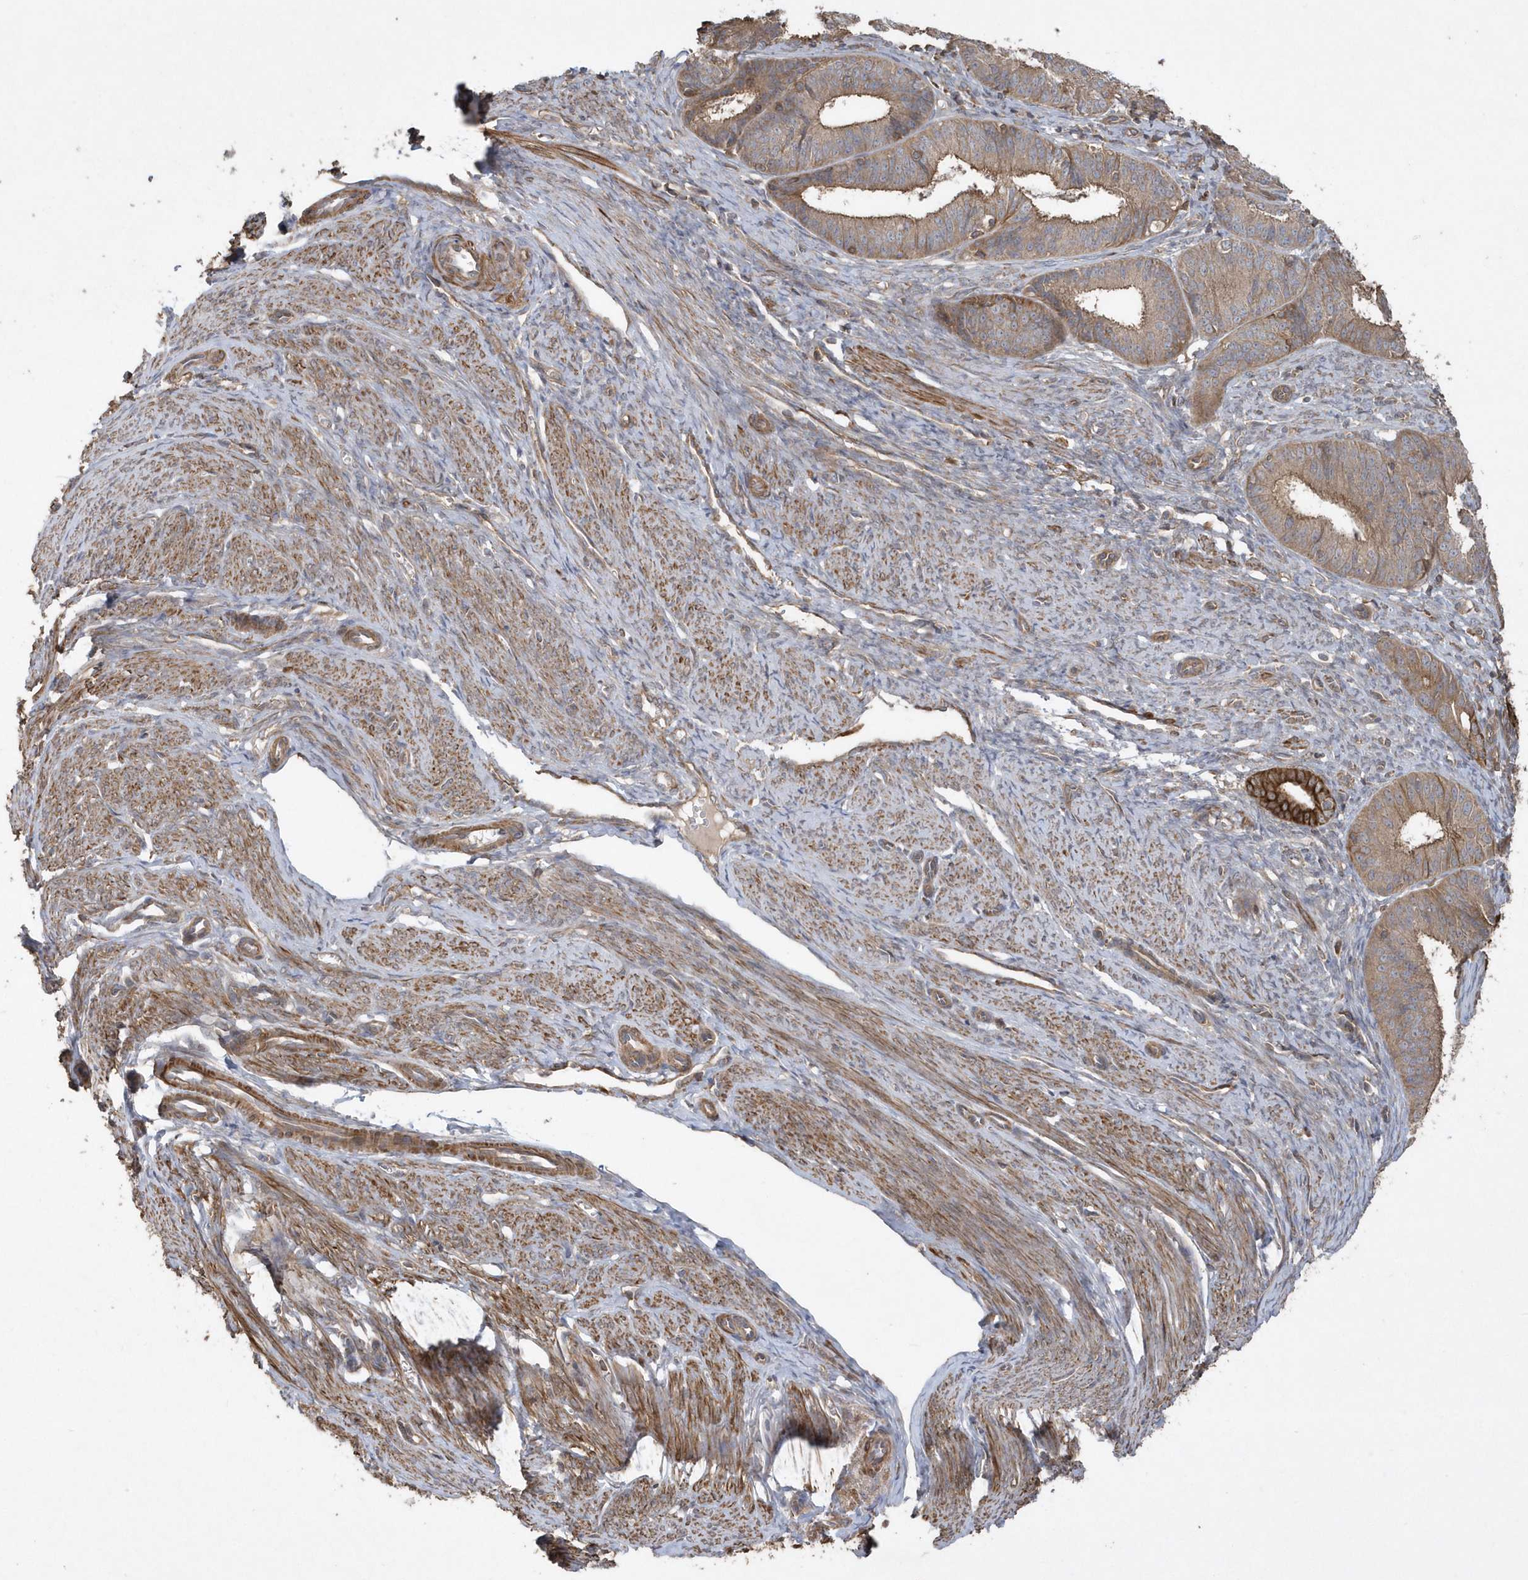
{"staining": {"intensity": "moderate", "quantity": ">75%", "location": "cytoplasmic/membranous"}, "tissue": "endometrial cancer", "cell_type": "Tumor cells", "image_type": "cancer", "snomed": [{"axis": "morphology", "description": "Adenocarcinoma, NOS"}, {"axis": "topography", "description": "Endometrium"}], "caption": "This micrograph reveals endometrial cancer (adenocarcinoma) stained with immunohistochemistry to label a protein in brown. The cytoplasmic/membranous of tumor cells show moderate positivity for the protein. Nuclei are counter-stained blue.", "gene": "SENP8", "patient": {"sex": "female", "age": 51}}